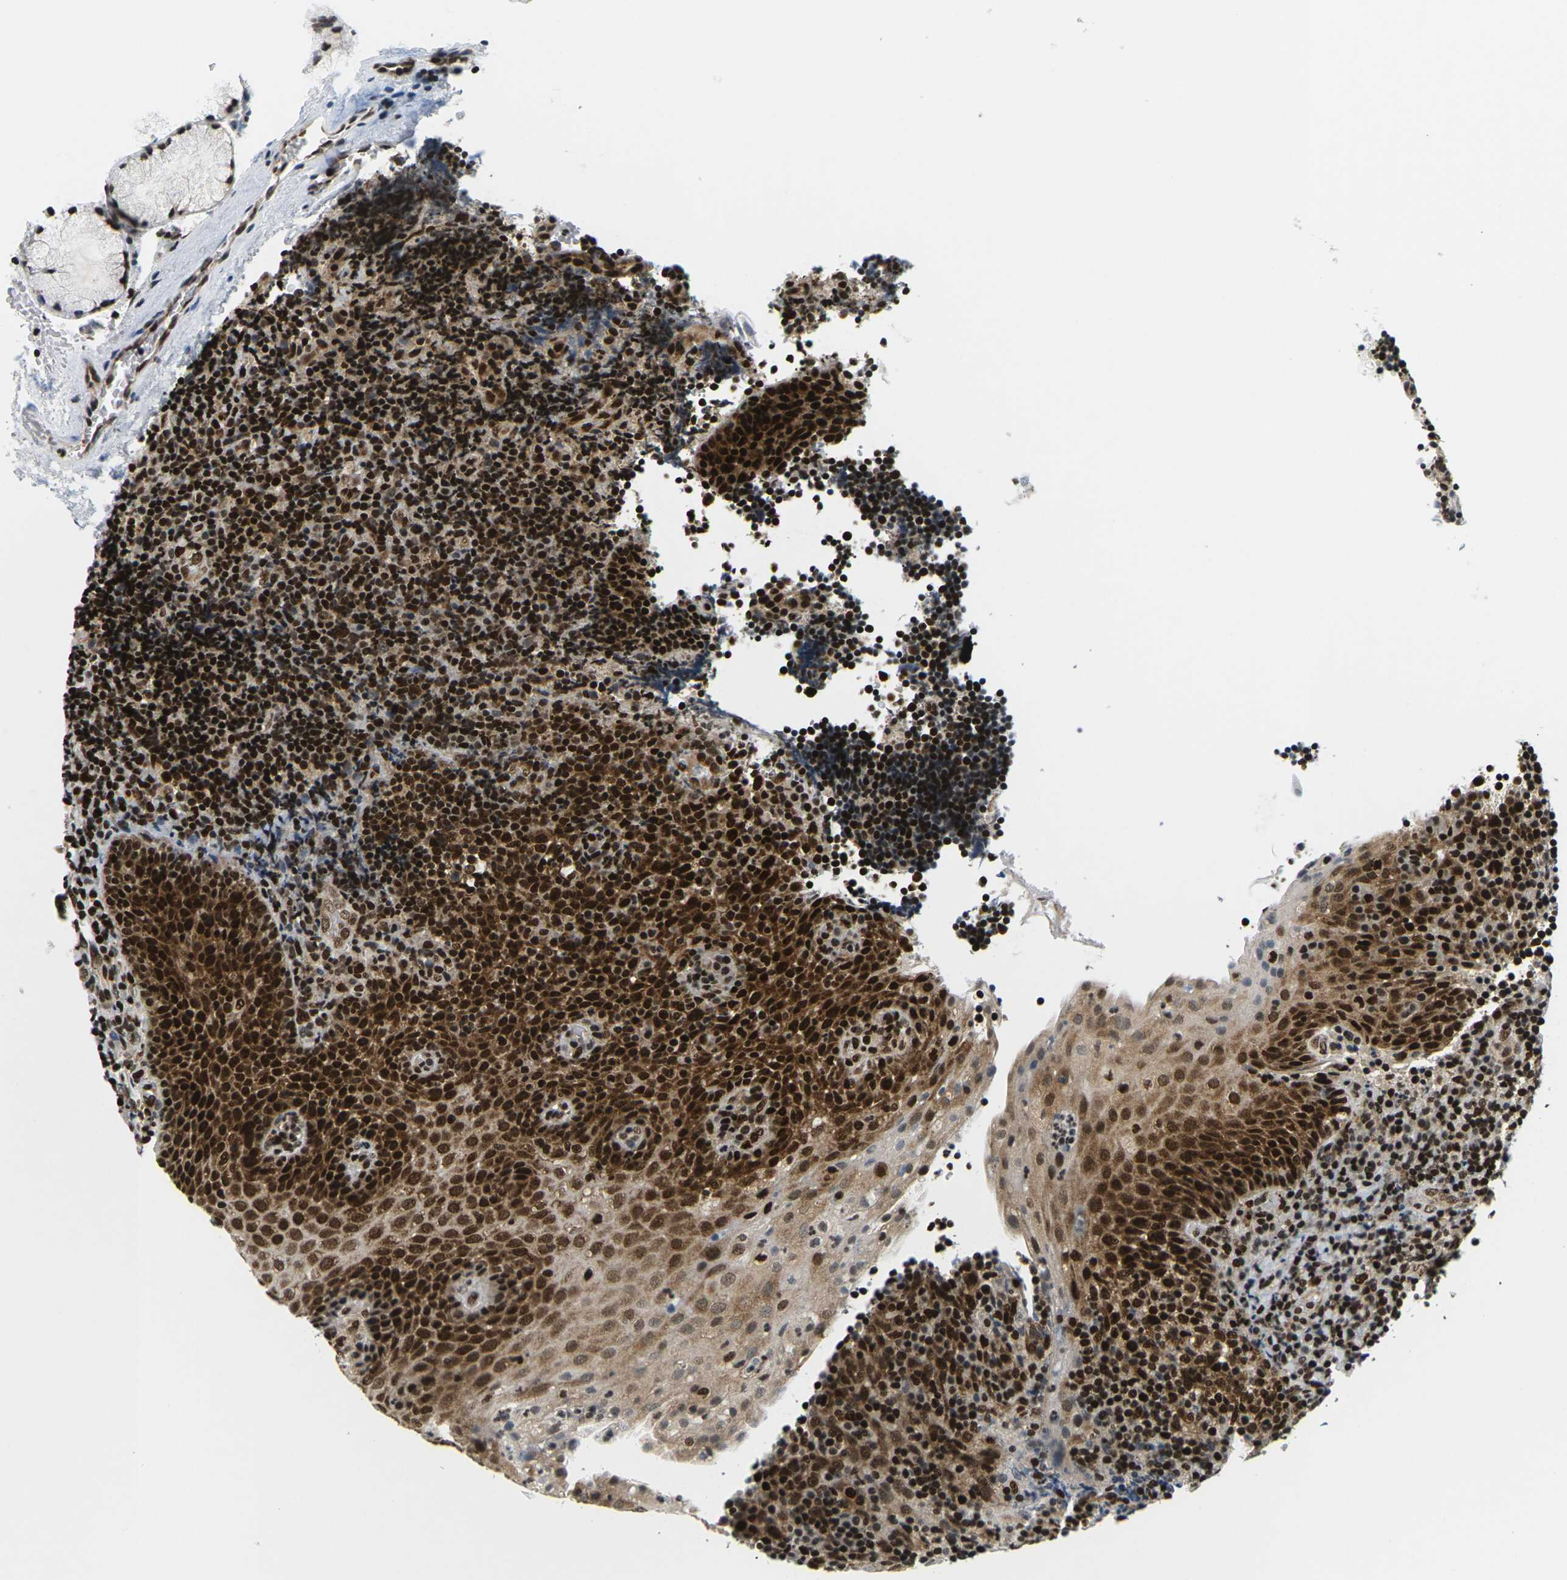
{"staining": {"intensity": "strong", "quantity": ">75%", "location": "cytoplasmic/membranous,nuclear"}, "tissue": "lymphoma", "cell_type": "Tumor cells", "image_type": "cancer", "snomed": [{"axis": "morphology", "description": "Malignant lymphoma, non-Hodgkin's type, High grade"}, {"axis": "topography", "description": "Tonsil"}], "caption": "Approximately >75% of tumor cells in human high-grade malignant lymphoma, non-Hodgkin's type reveal strong cytoplasmic/membranous and nuclear protein staining as visualized by brown immunohistochemical staining.", "gene": "CELF1", "patient": {"sex": "female", "age": 36}}